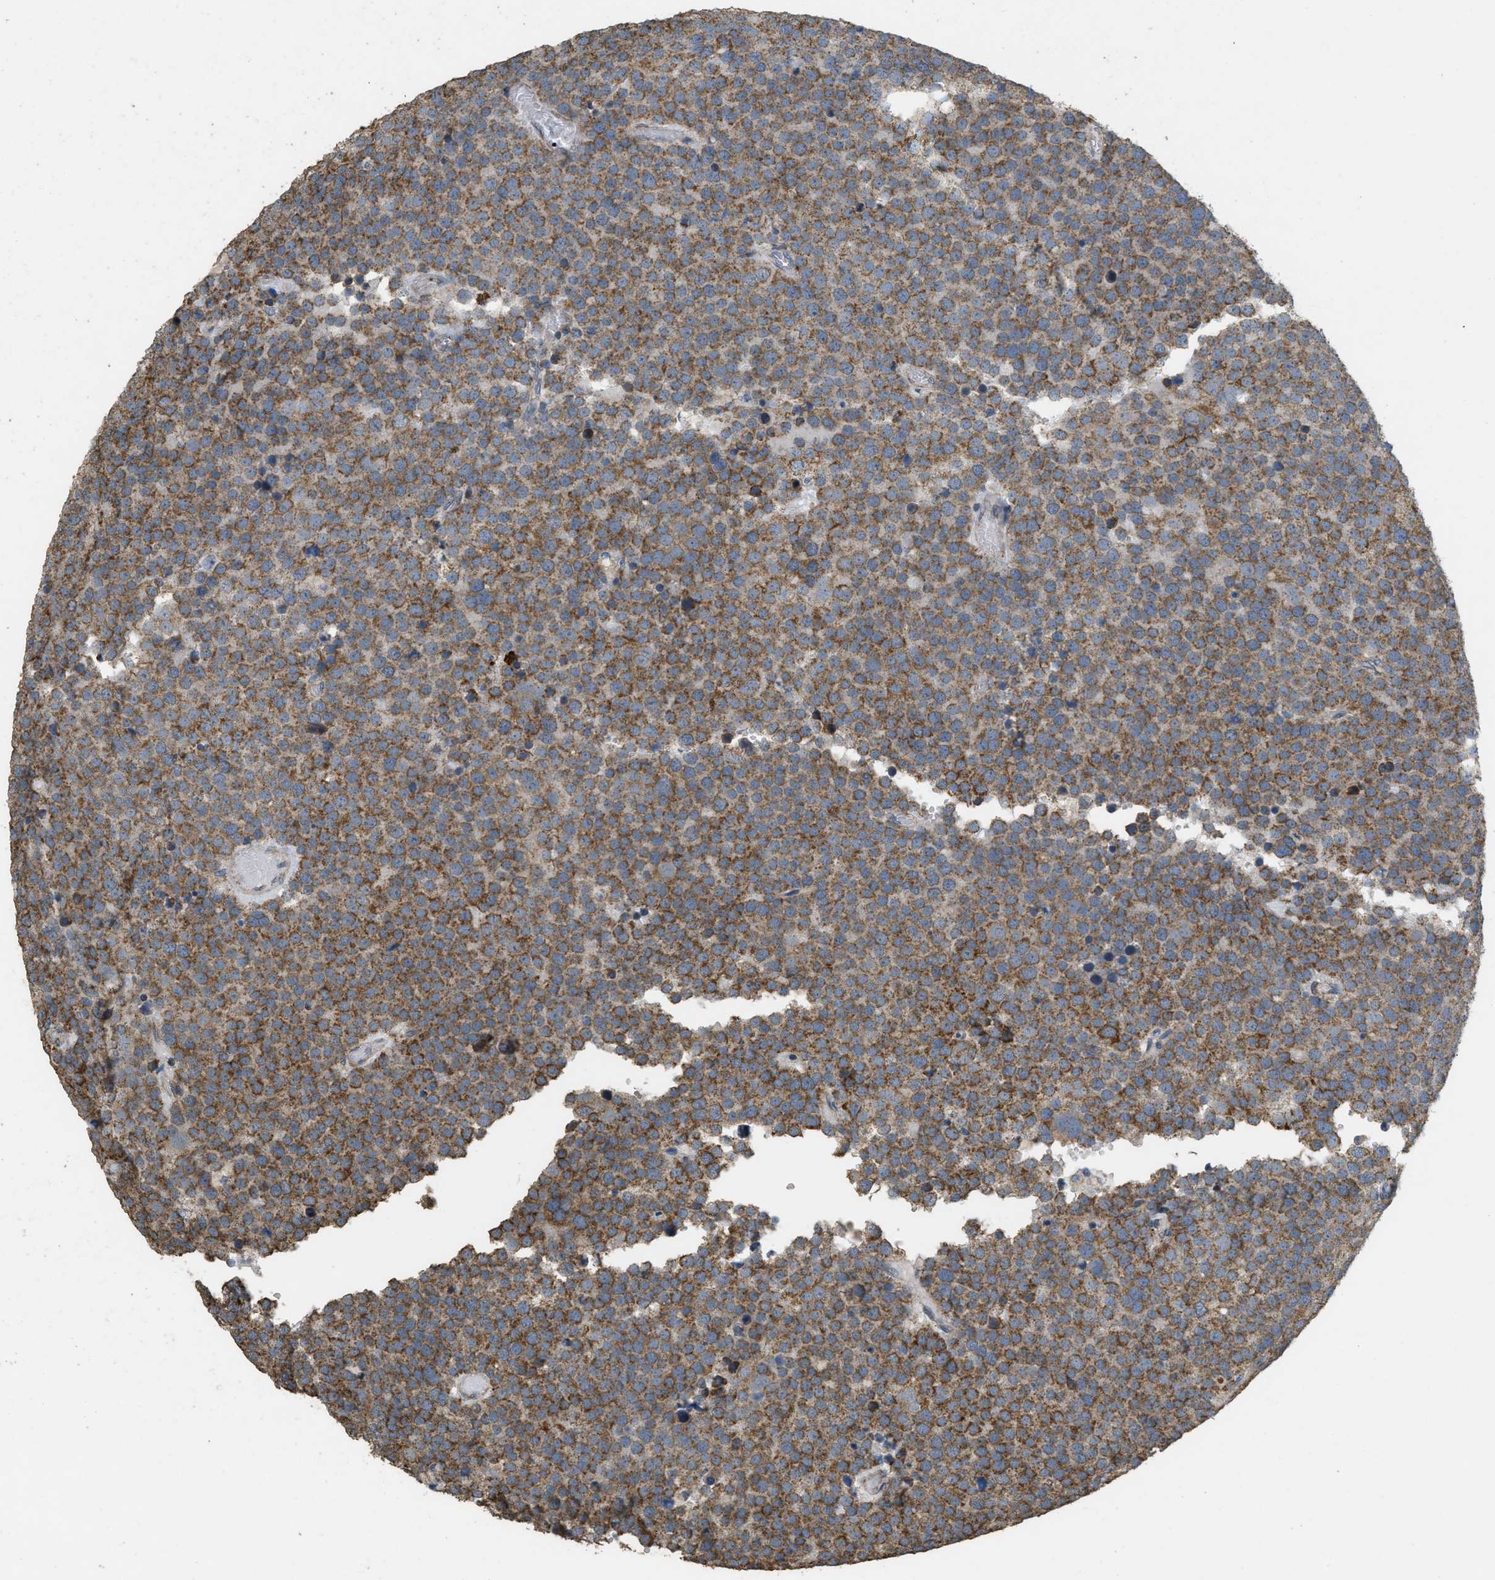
{"staining": {"intensity": "moderate", "quantity": ">75%", "location": "cytoplasmic/membranous"}, "tissue": "testis cancer", "cell_type": "Tumor cells", "image_type": "cancer", "snomed": [{"axis": "morphology", "description": "Normal tissue, NOS"}, {"axis": "morphology", "description": "Seminoma, NOS"}, {"axis": "topography", "description": "Testis"}], "caption": "A brown stain shows moderate cytoplasmic/membranous positivity of a protein in testis cancer tumor cells.", "gene": "KCNA4", "patient": {"sex": "male", "age": 71}}